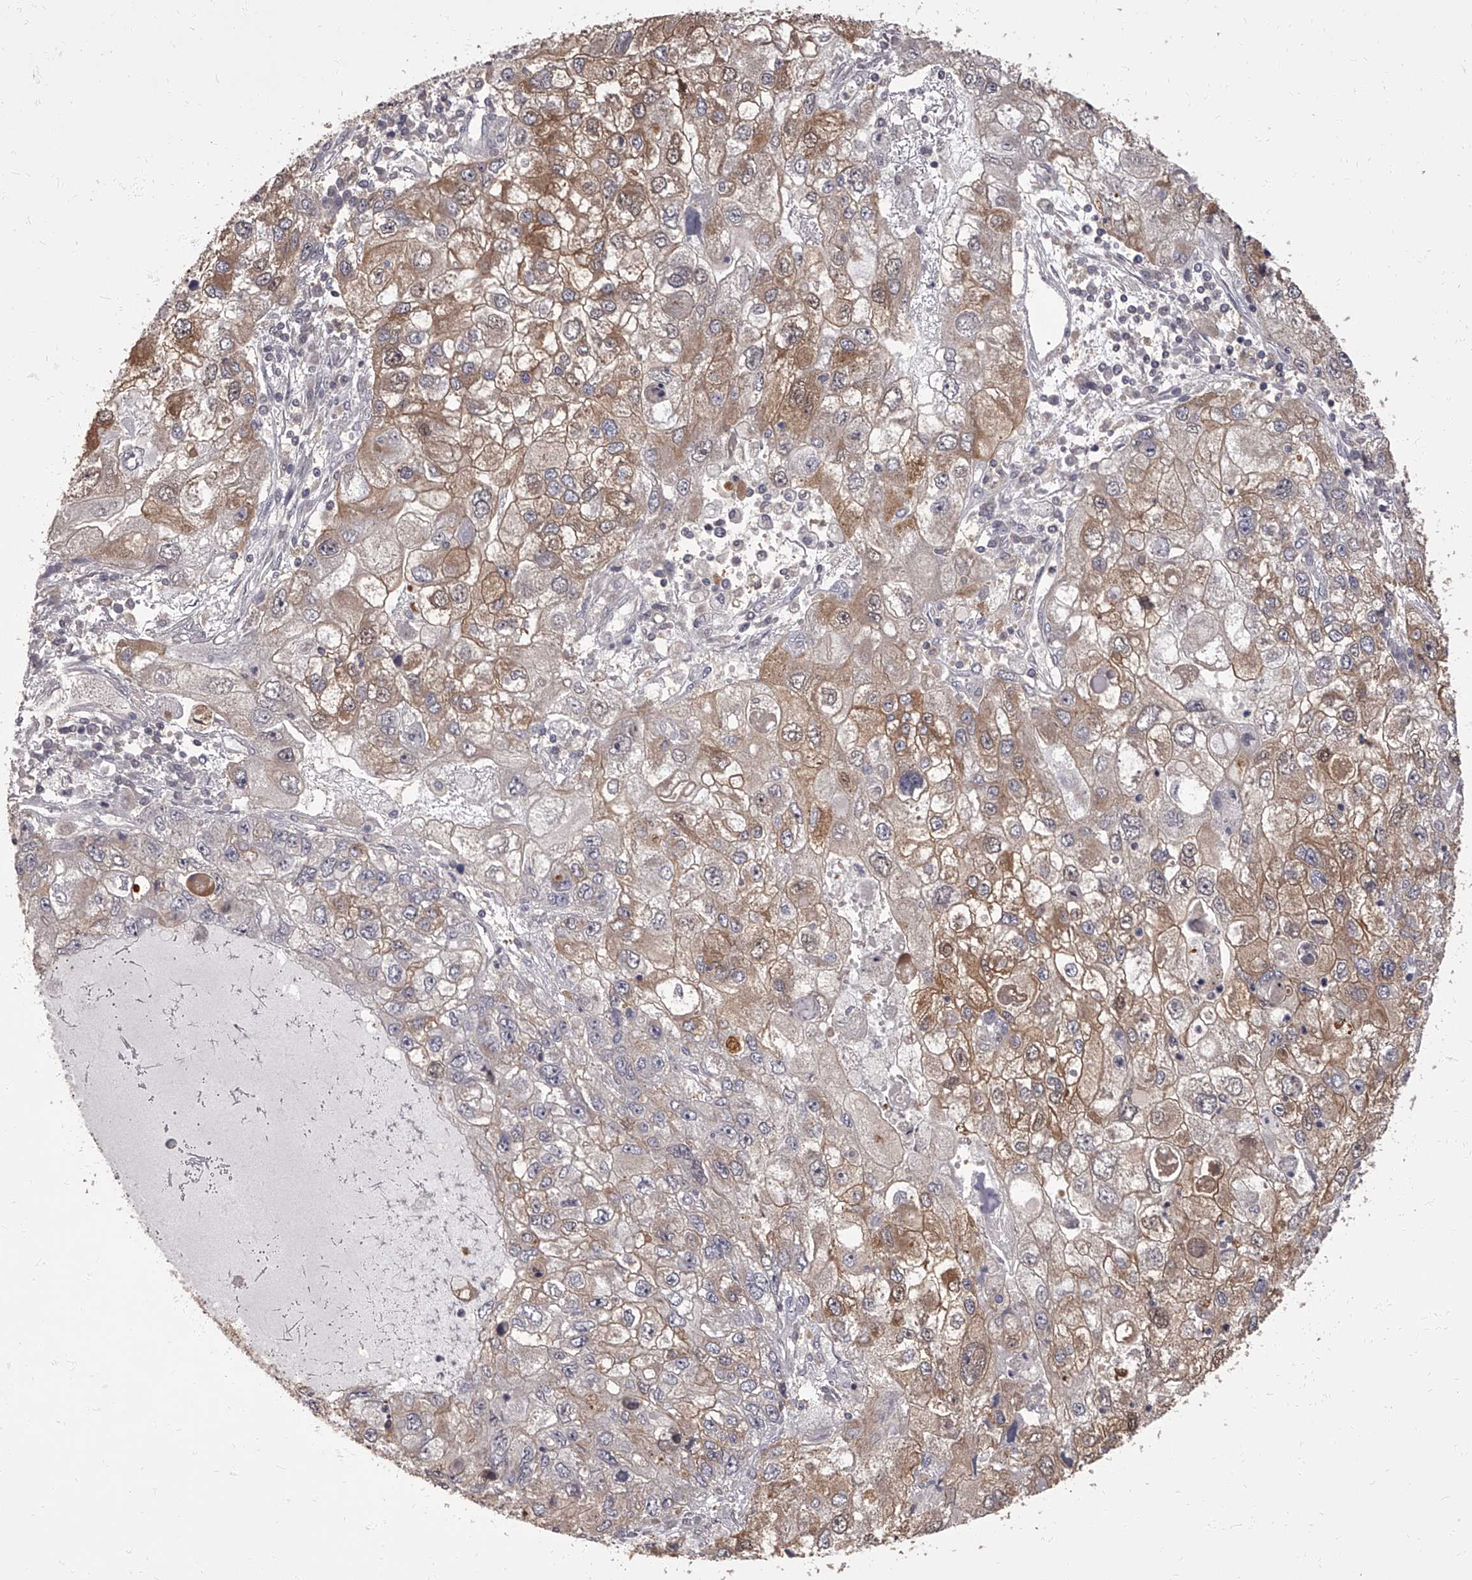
{"staining": {"intensity": "moderate", "quantity": "25%-75%", "location": "cytoplasmic/membranous,nuclear"}, "tissue": "endometrial cancer", "cell_type": "Tumor cells", "image_type": "cancer", "snomed": [{"axis": "morphology", "description": "Adenocarcinoma, NOS"}, {"axis": "topography", "description": "Endometrium"}], "caption": "IHC photomicrograph of neoplastic tissue: endometrial adenocarcinoma stained using immunohistochemistry displays medium levels of moderate protein expression localized specifically in the cytoplasmic/membranous and nuclear of tumor cells, appearing as a cytoplasmic/membranous and nuclear brown color.", "gene": "APEH", "patient": {"sex": "female", "age": 49}}